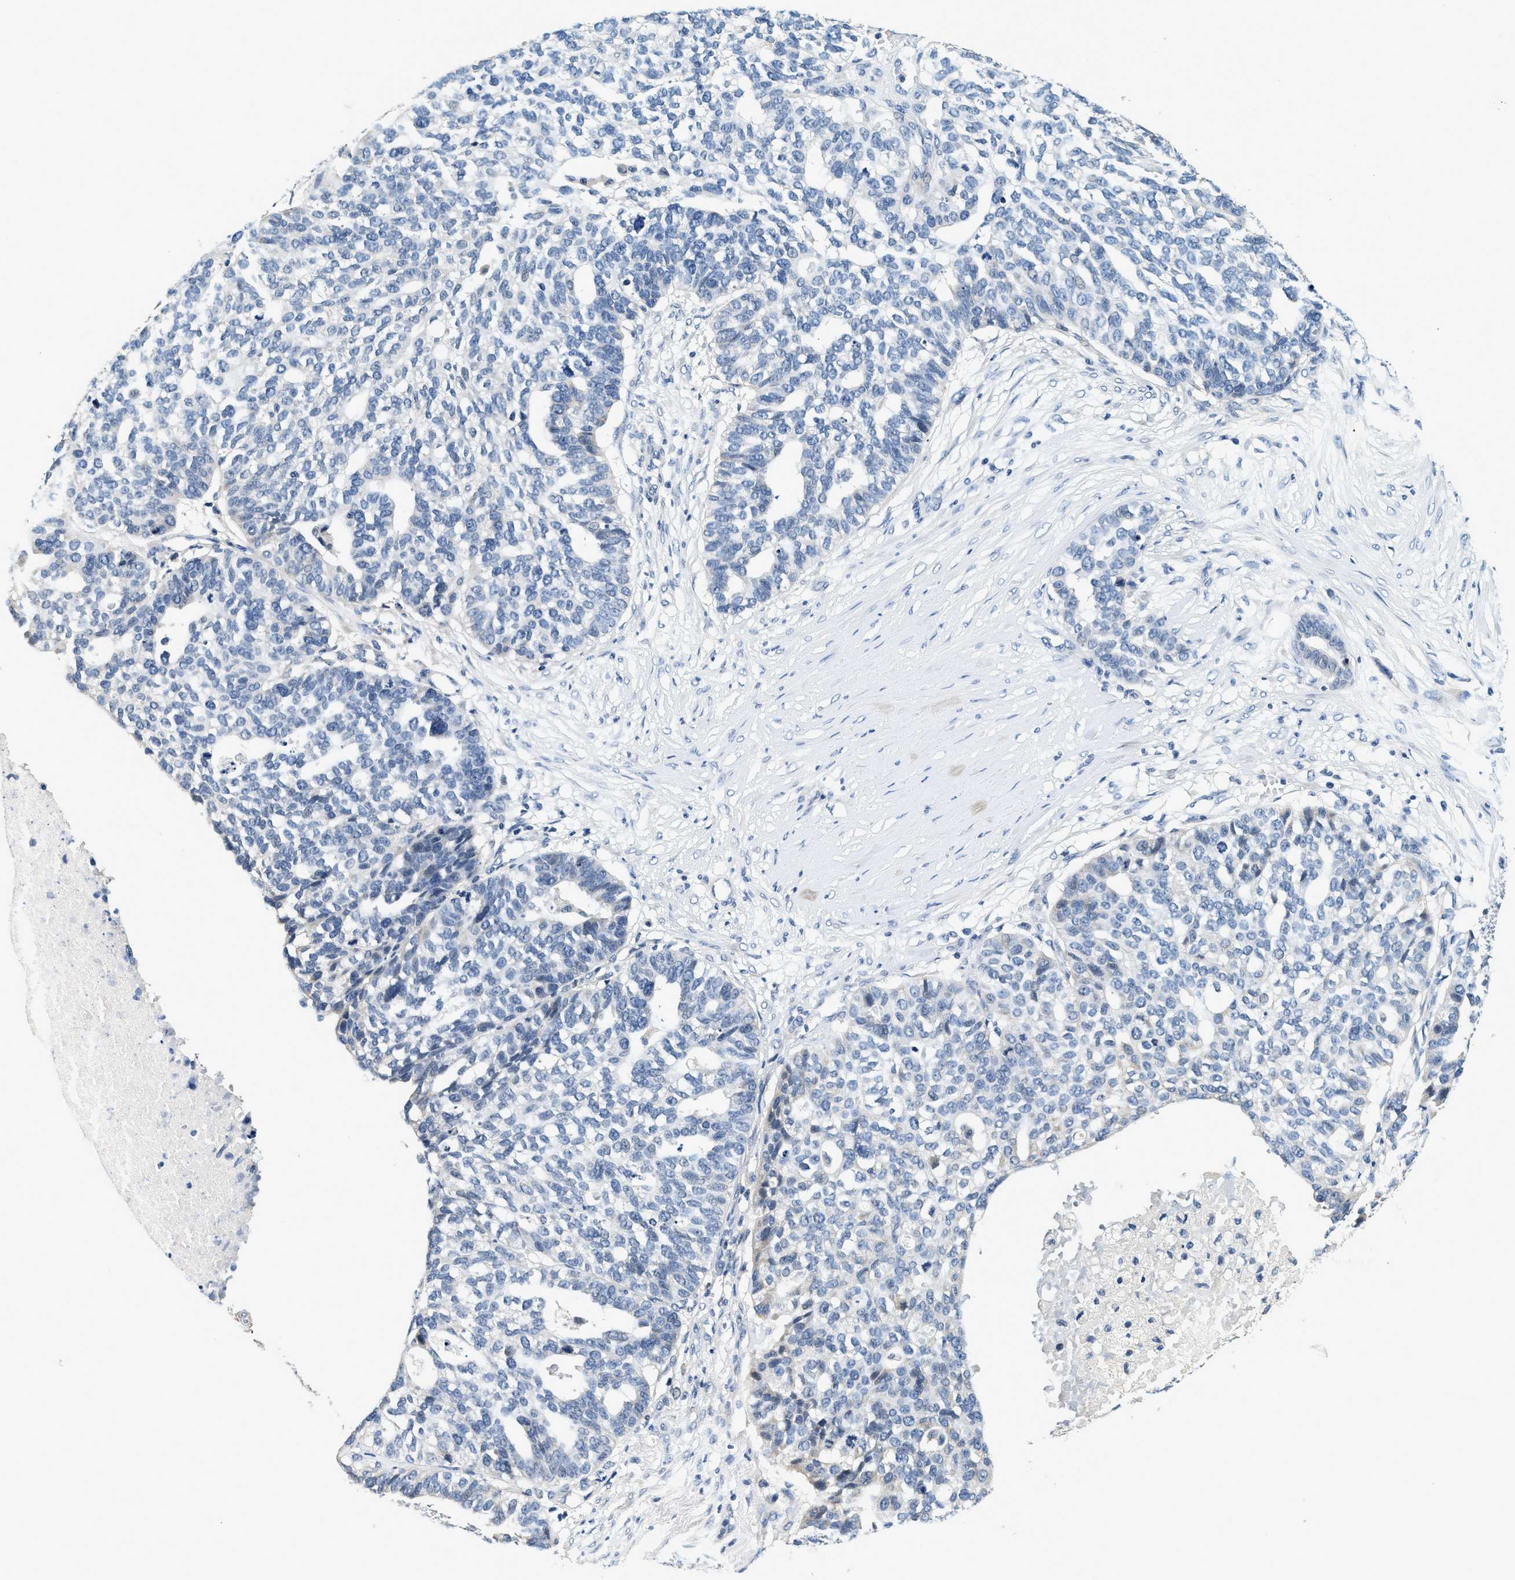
{"staining": {"intensity": "negative", "quantity": "none", "location": "none"}, "tissue": "ovarian cancer", "cell_type": "Tumor cells", "image_type": "cancer", "snomed": [{"axis": "morphology", "description": "Cystadenocarcinoma, serous, NOS"}, {"axis": "topography", "description": "Ovary"}], "caption": "This is an IHC micrograph of serous cystadenocarcinoma (ovarian). There is no positivity in tumor cells.", "gene": "ALDH3A2", "patient": {"sex": "female", "age": 59}}